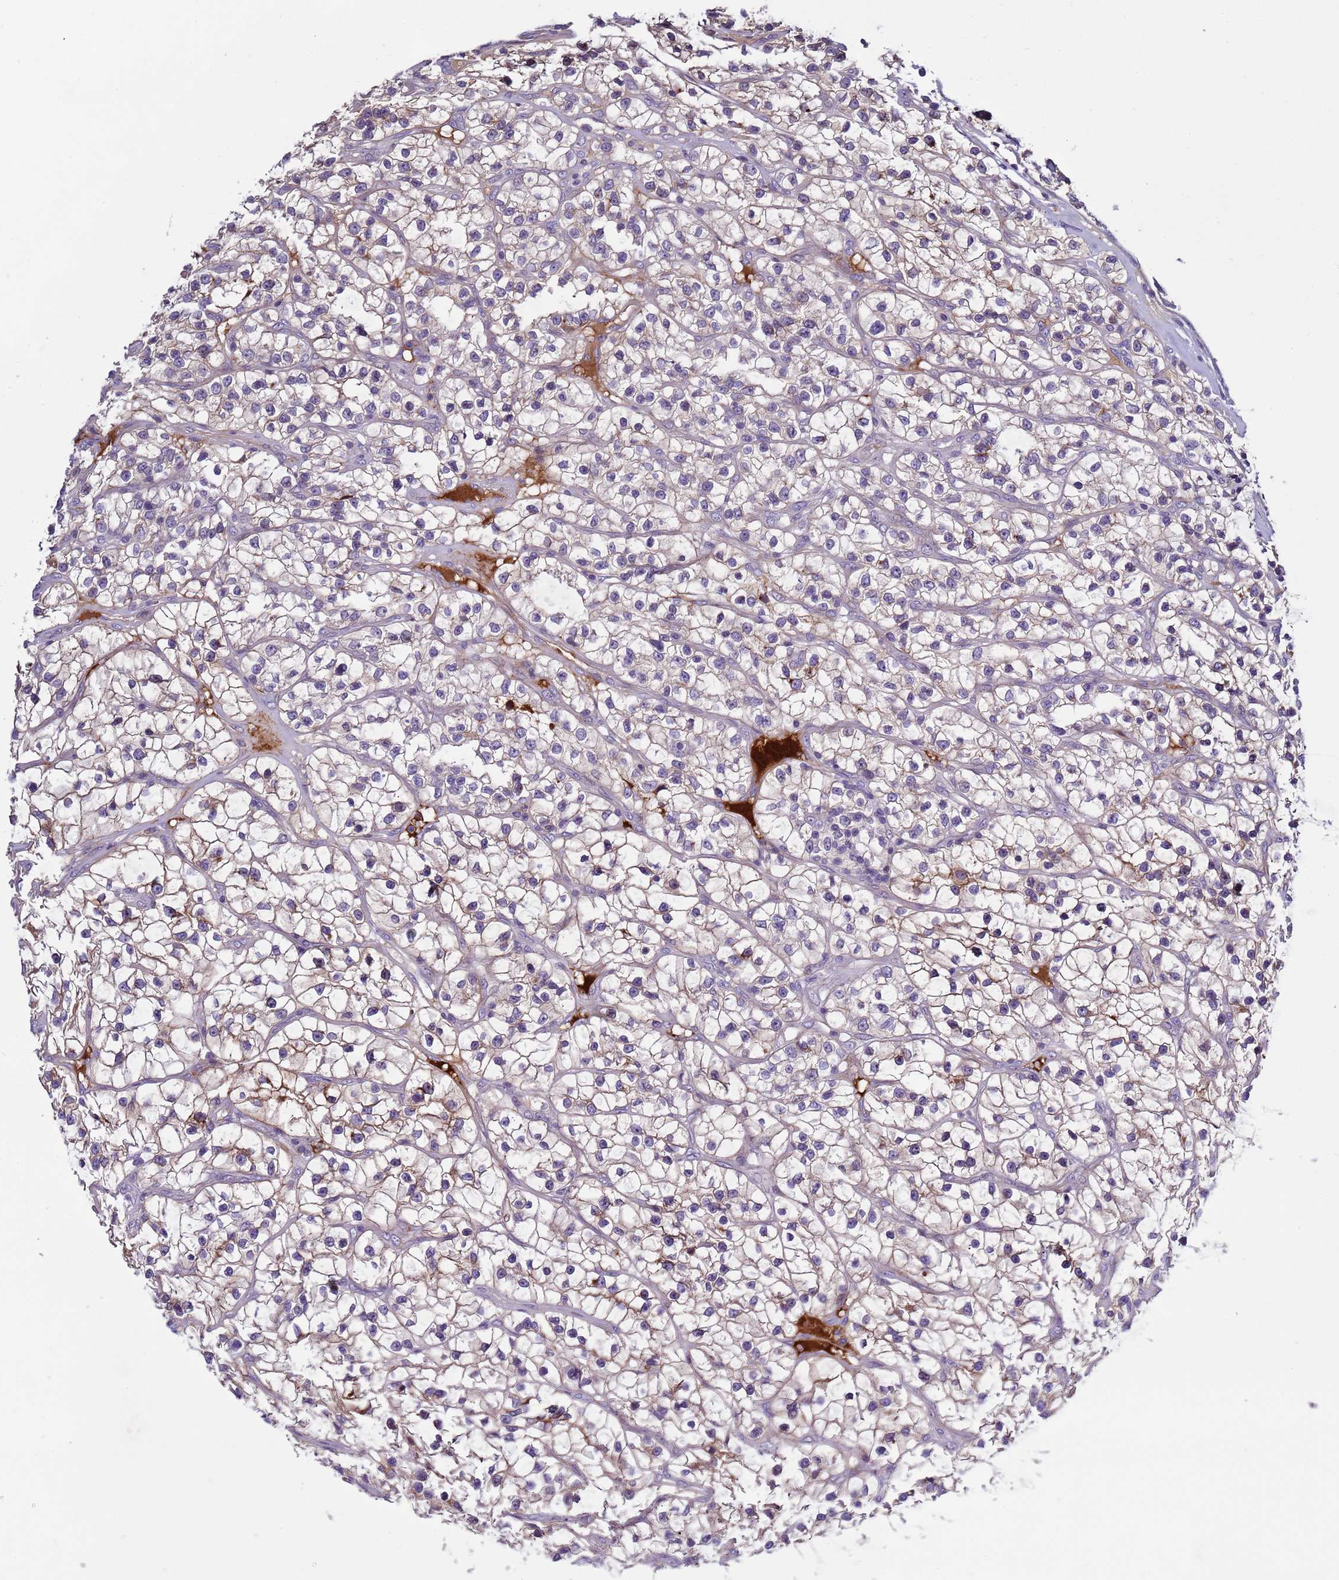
{"staining": {"intensity": "weak", "quantity": "25%-75%", "location": "cytoplasmic/membranous"}, "tissue": "renal cancer", "cell_type": "Tumor cells", "image_type": "cancer", "snomed": [{"axis": "morphology", "description": "Adenocarcinoma, NOS"}, {"axis": "topography", "description": "Kidney"}], "caption": "Immunohistochemistry (IHC) staining of renal cancer, which displays low levels of weak cytoplasmic/membranous expression in about 25%-75% of tumor cells indicating weak cytoplasmic/membranous protein expression. The staining was performed using DAB (brown) for protein detection and nuclei were counterstained in hematoxylin (blue).", "gene": "TRIM51", "patient": {"sex": "female", "age": 57}}